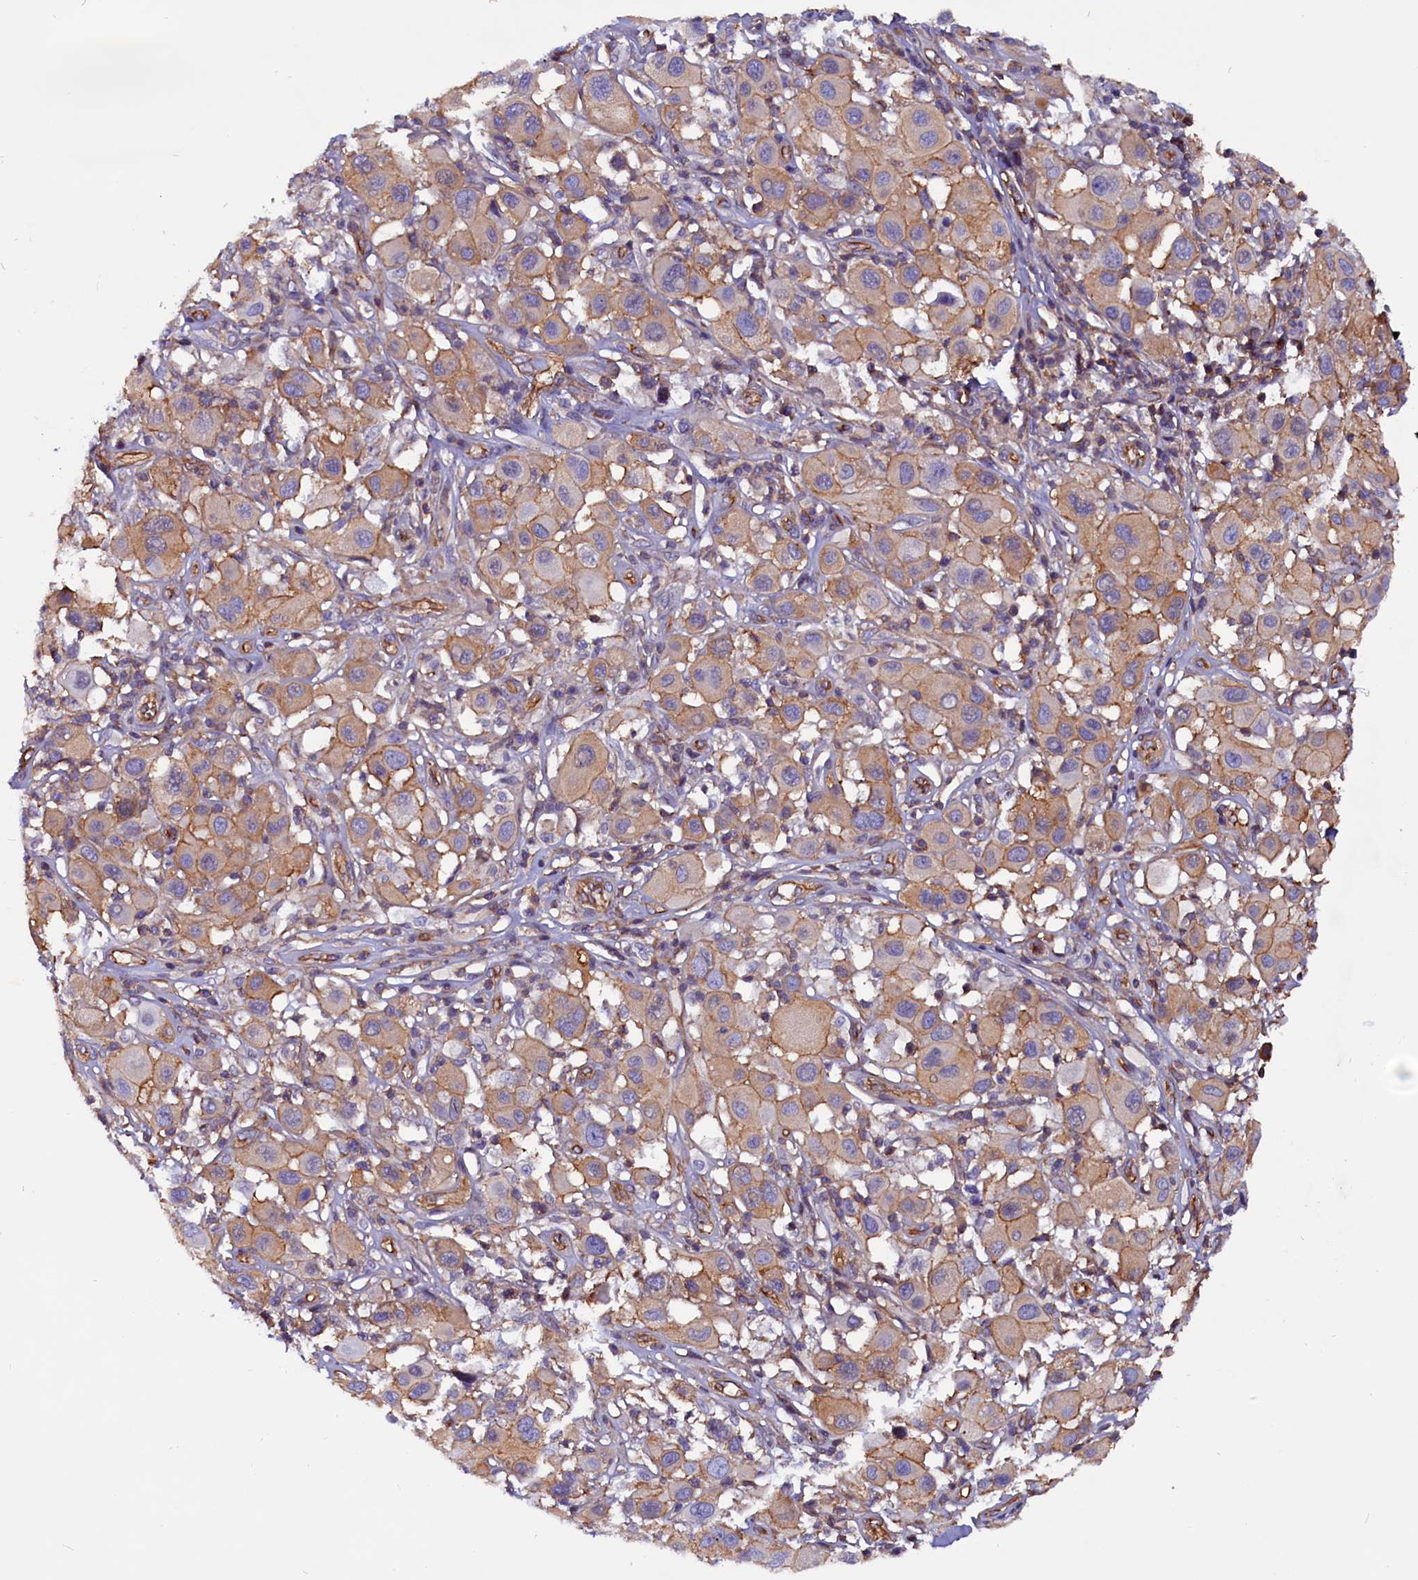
{"staining": {"intensity": "weak", "quantity": ">75%", "location": "cytoplasmic/membranous"}, "tissue": "melanoma", "cell_type": "Tumor cells", "image_type": "cancer", "snomed": [{"axis": "morphology", "description": "Malignant melanoma, Metastatic site"}, {"axis": "topography", "description": "Skin"}], "caption": "Approximately >75% of tumor cells in malignant melanoma (metastatic site) demonstrate weak cytoplasmic/membranous protein positivity as visualized by brown immunohistochemical staining.", "gene": "ZNF749", "patient": {"sex": "male", "age": 41}}